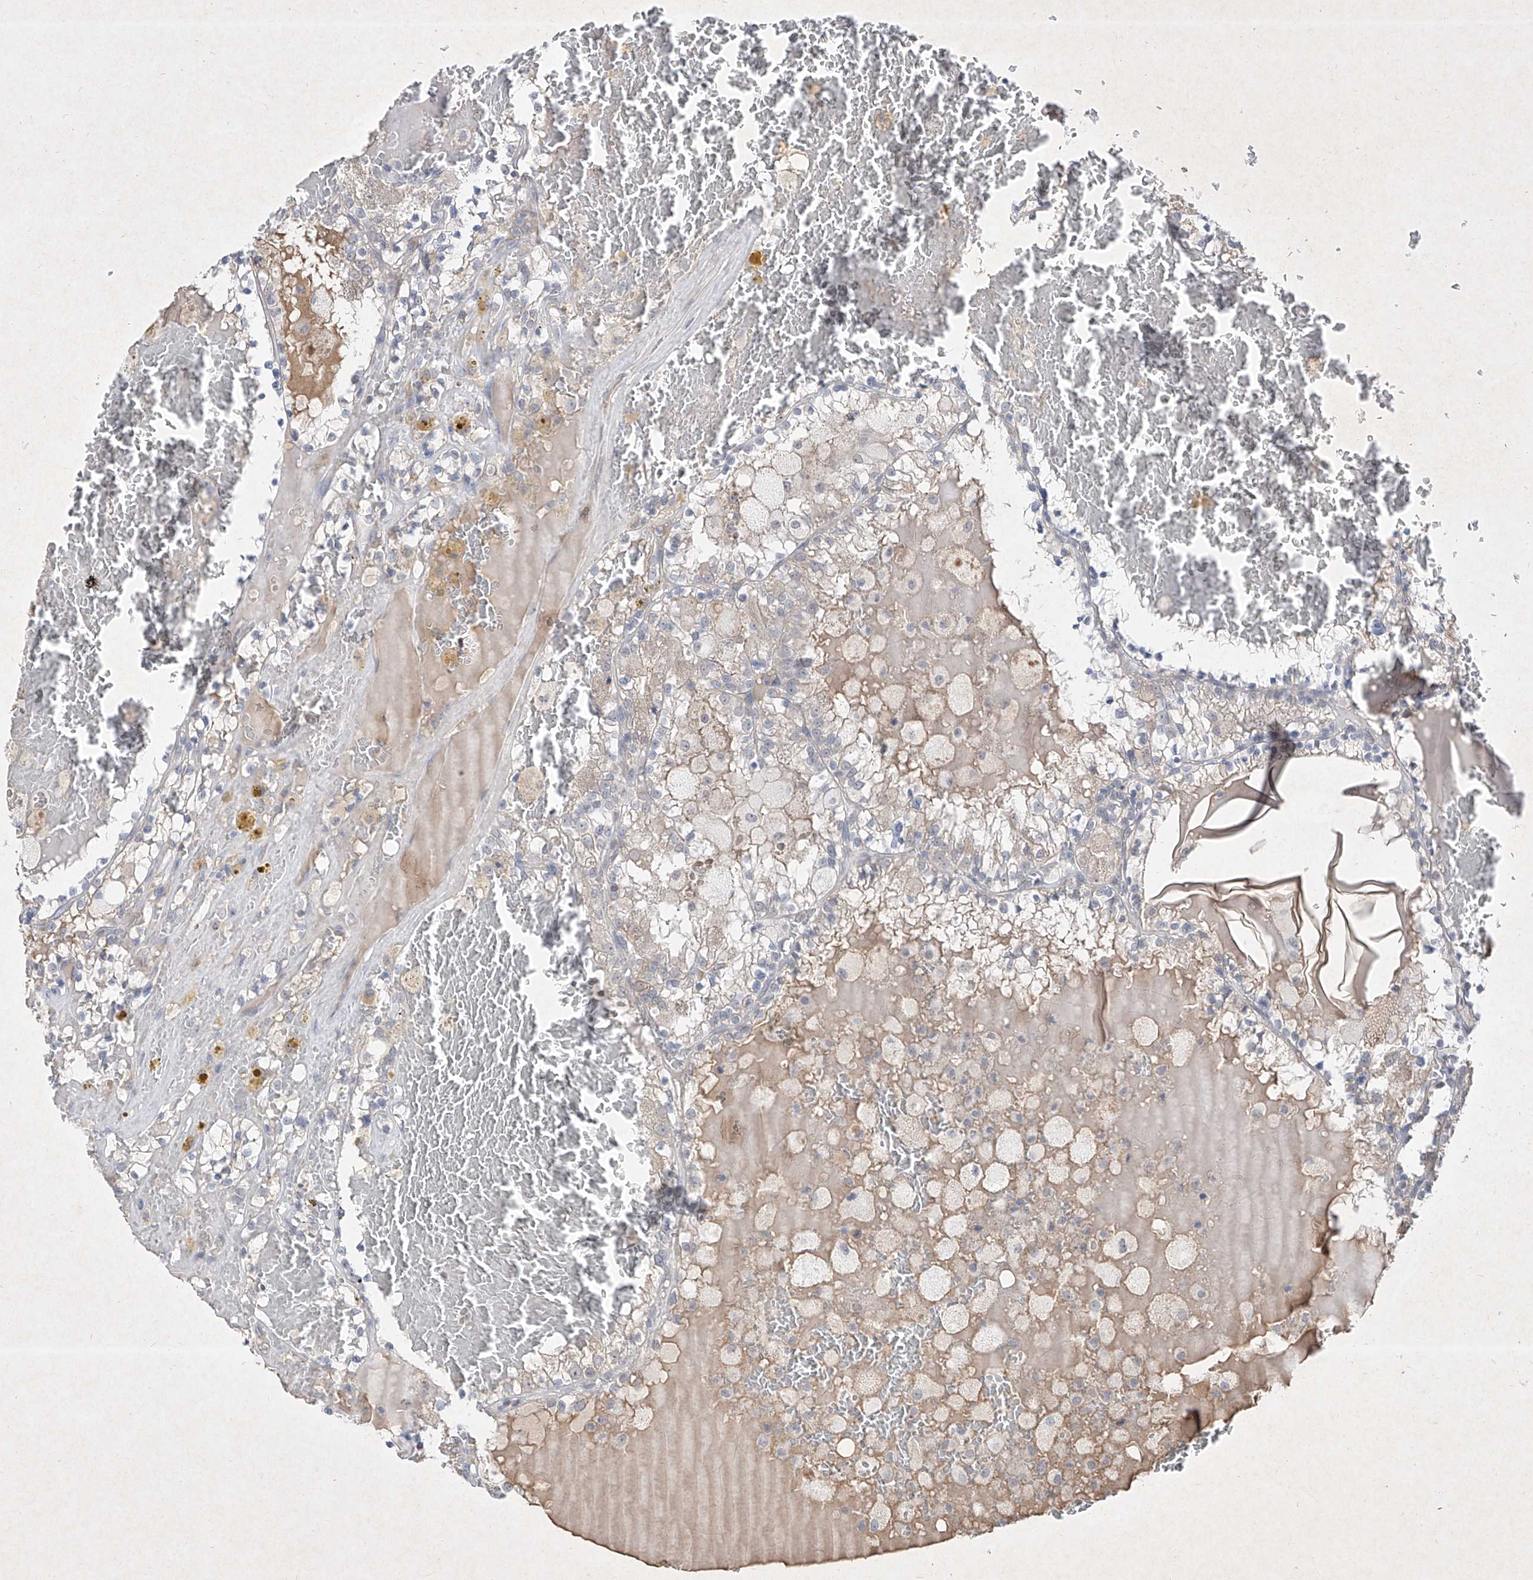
{"staining": {"intensity": "negative", "quantity": "none", "location": "none"}, "tissue": "renal cancer", "cell_type": "Tumor cells", "image_type": "cancer", "snomed": [{"axis": "morphology", "description": "Adenocarcinoma, NOS"}, {"axis": "topography", "description": "Kidney"}], "caption": "Immunohistochemistry image of neoplastic tissue: human renal cancer stained with DAB exhibits no significant protein positivity in tumor cells.", "gene": "C4A", "patient": {"sex": "female", "age": 56}}